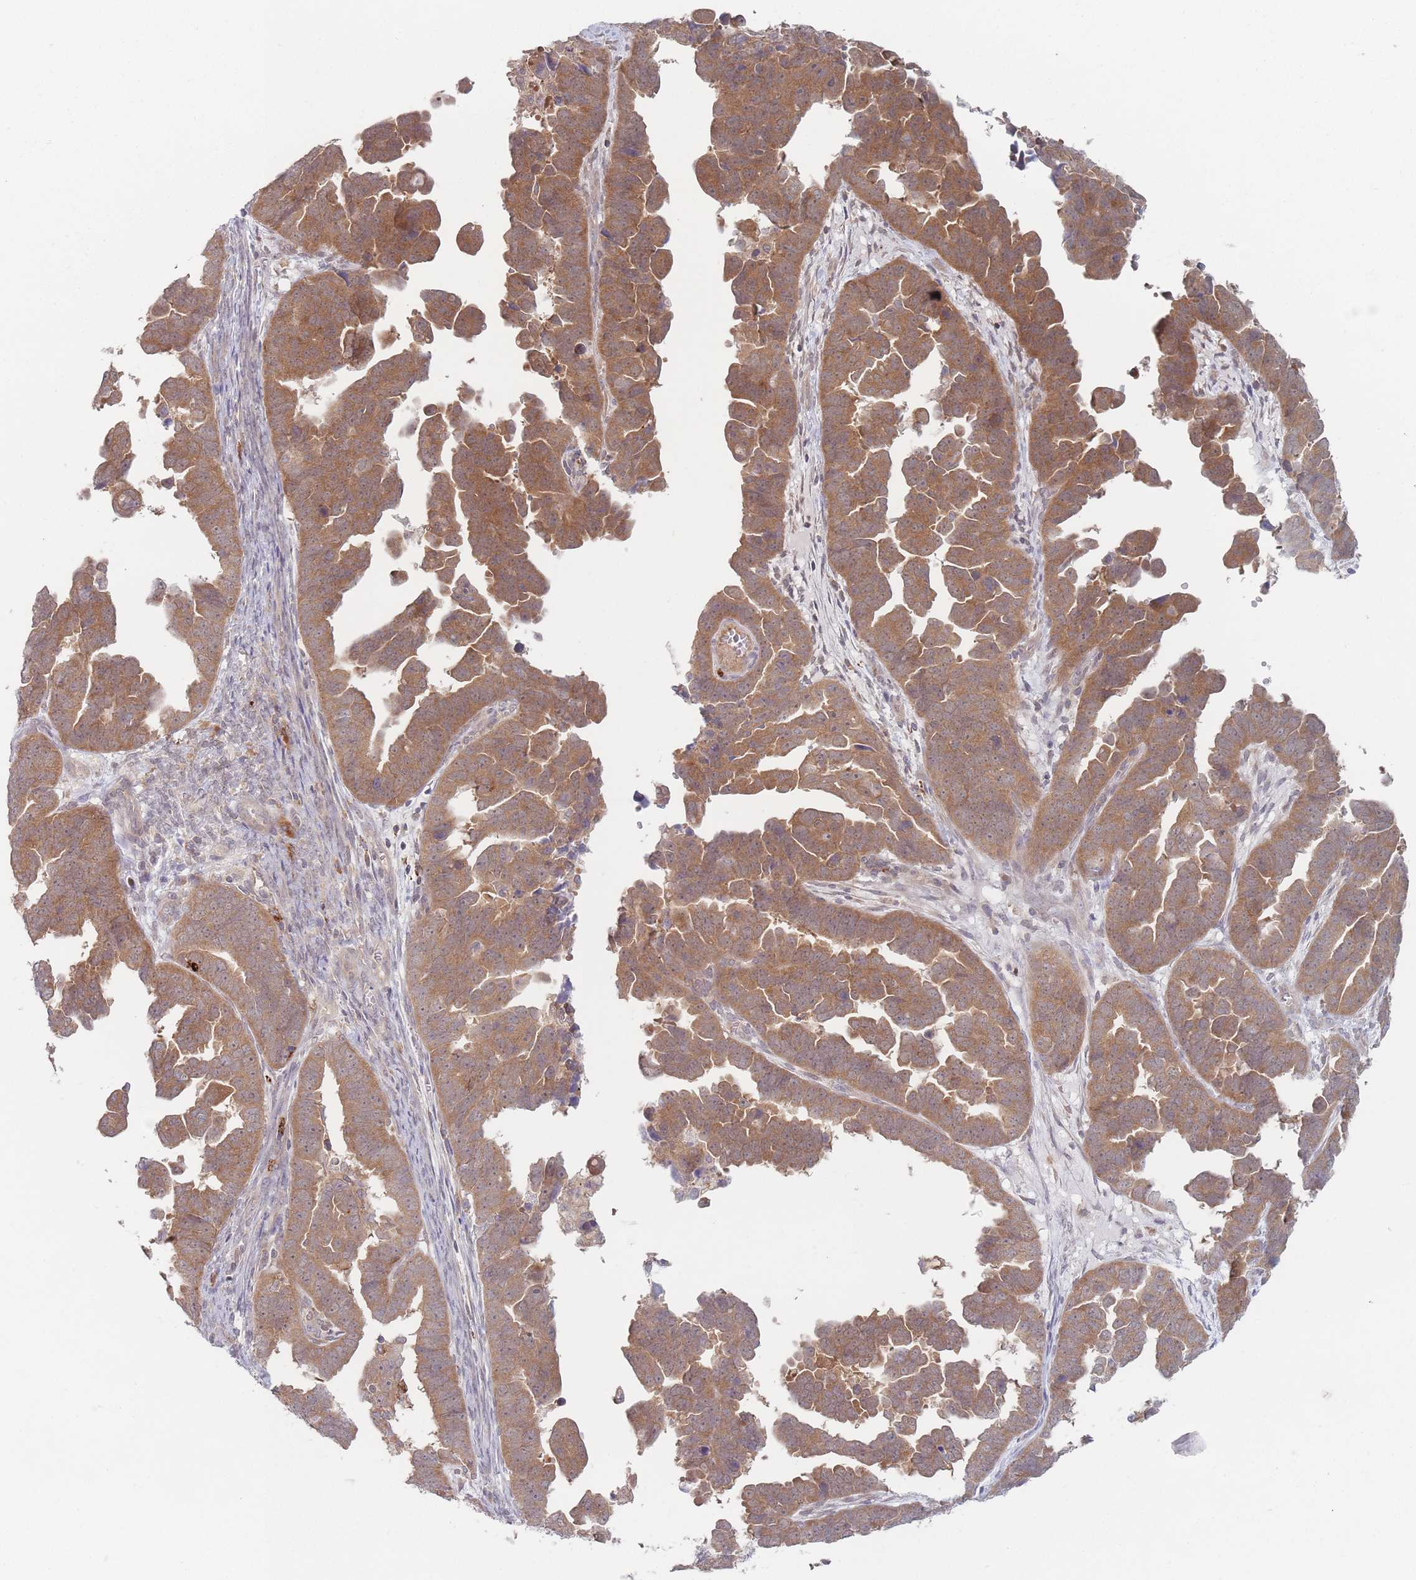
{"staining": {"intensity": "moderate", "quantity": ">75%", "location": "cytoplasmic/membranous,nuclear"}, "tissue": "endometrial cancer", "cell_type": "Tumor cells", "image_type": "cancer", "snomed": [{"axis": "morphology", "description": "Adenocarcinoma, NOS"}, {"axis": "topography", "description": "Endometrium"}], "caption": "Immunohistochemical staining of endometrial adenocarcinoma displays medium levels of moderate cytoplasmic/membranous and nuclear protein staining in approximately >75% of tumor cells.", "gene": "PPM1A", "patient": {"sex": "female", "age": 75}}